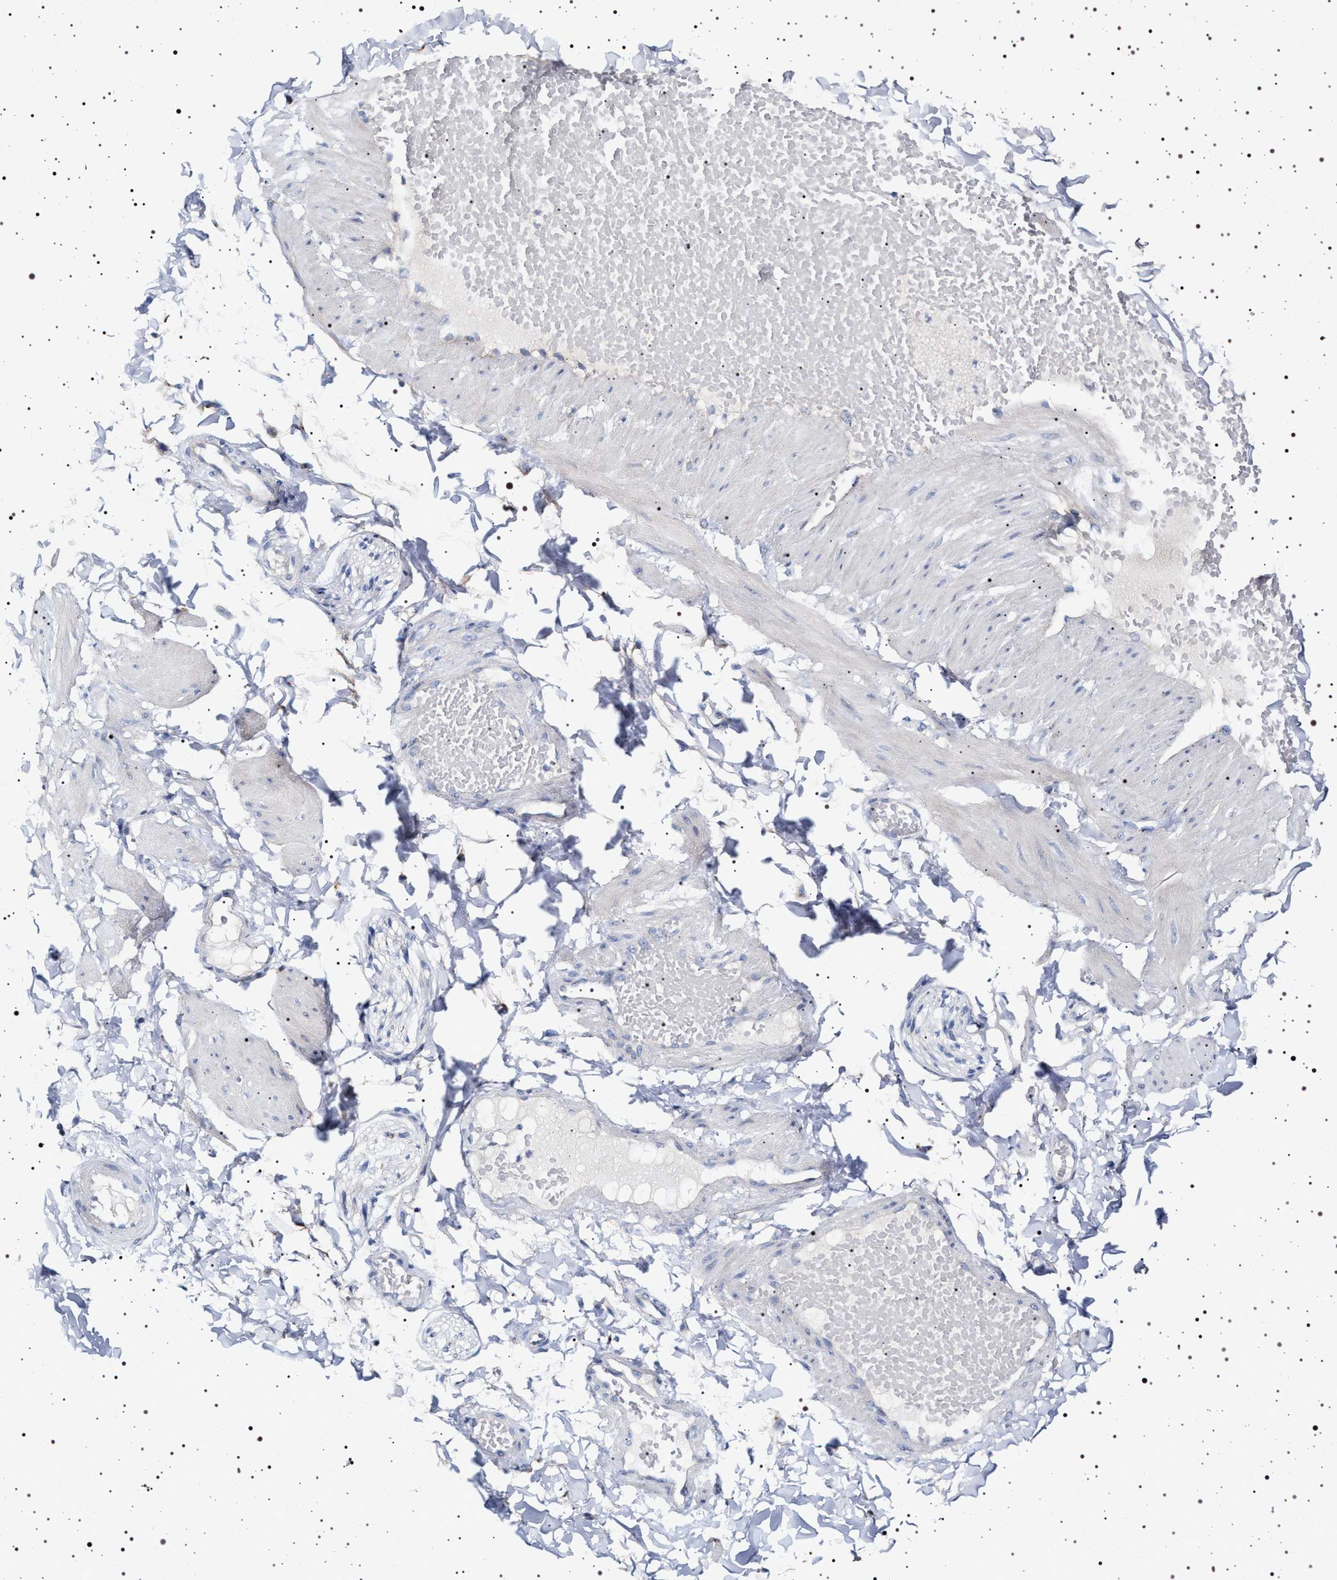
{"staining": {"intensity": "negative", "quantity": "none", "location": "none"}, "tissue": "adipose tissue", "cell_type": "Adipocytes", "image_type": "normal", "snomed": [{"axis": "morphology", "description": "Normal tissue, NOS"}, {"axis": "topography", "description": "Adipose tissue"}, {"axis": "topography", "description": "Vascular tissue"}, {"axis": "topography", "description": "Peripheral nerve tissue"}], "caption": "Immunohistochemical staining of benign adipose tissue exhibits no significant expression in adipocytes.", "gene": "NAALADL2", "patient": {"sex": "male", "age": 25}}